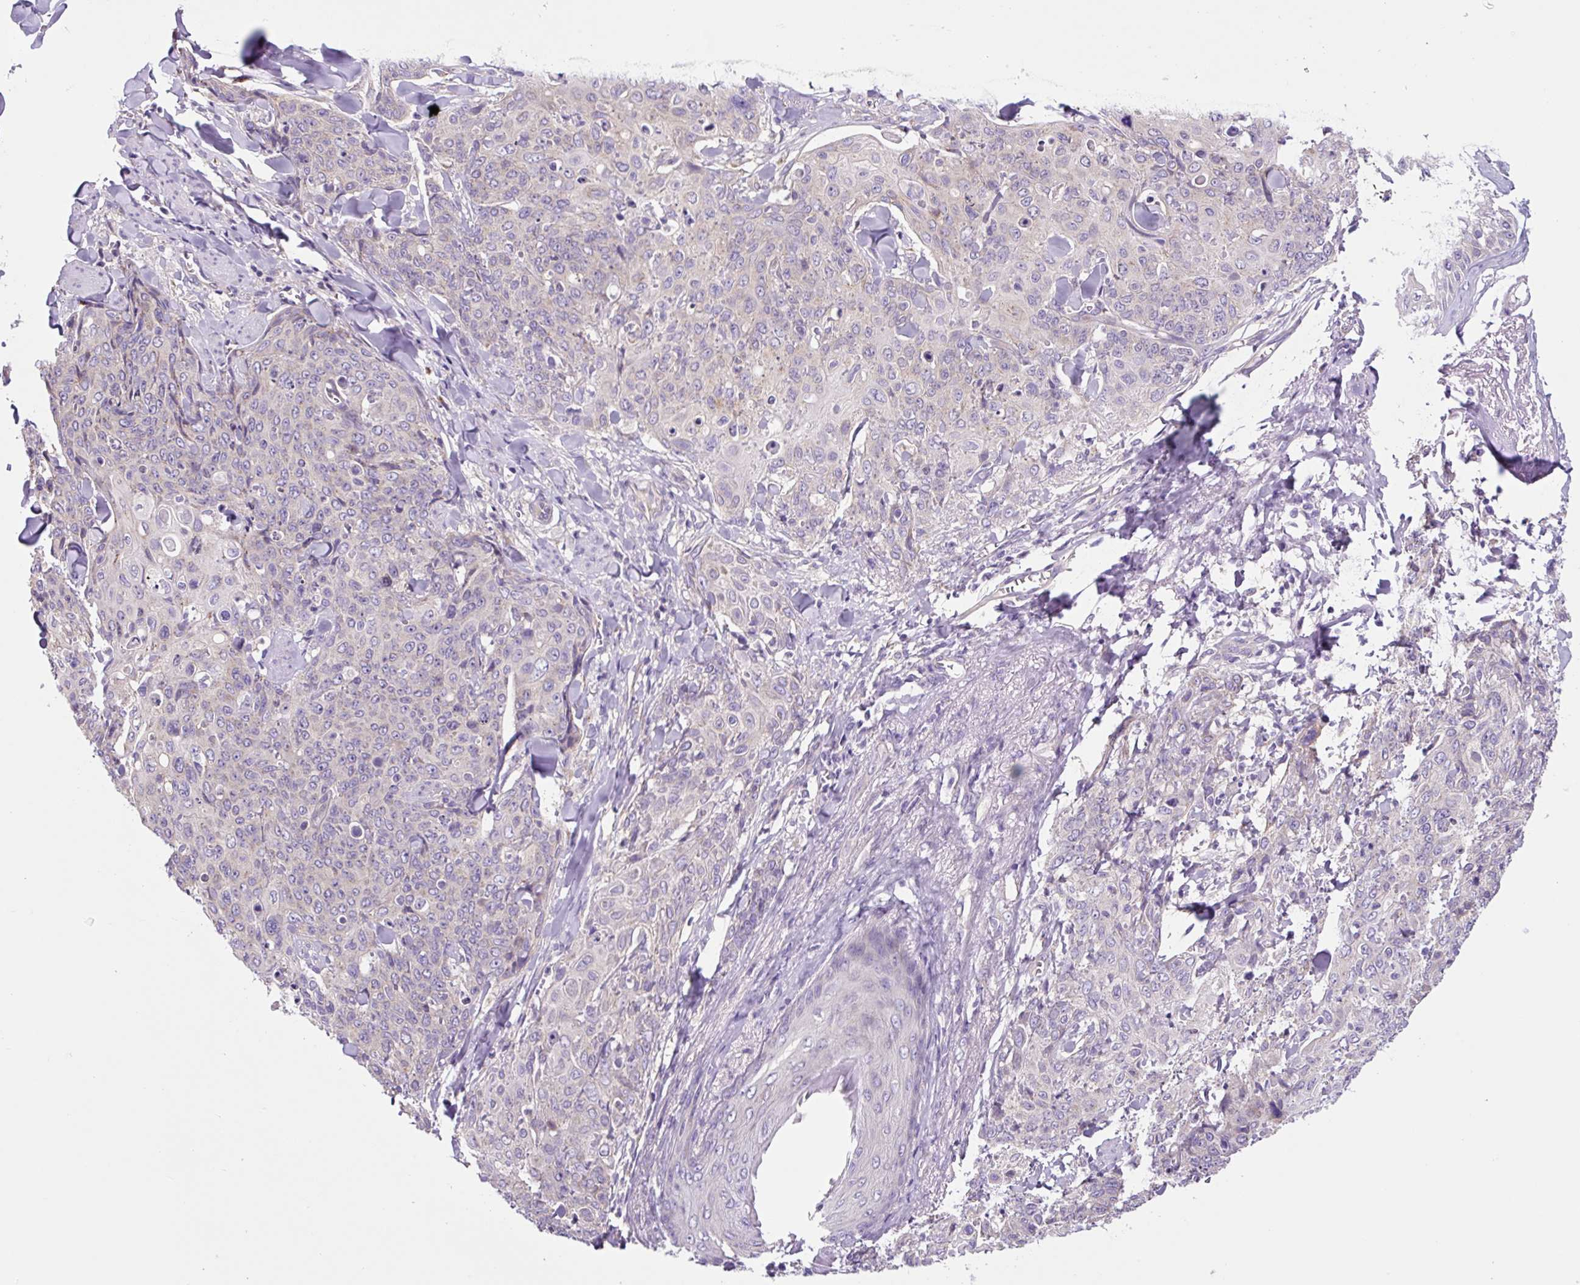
{"staining": {"intensity": "weak", "quantity": "<25%", "location": "cytoplasmic/membranous"}, "tissue": "skin cancer", "cell_type": "Tumor cells", "image_type": "cancer", "snomed": [{"axis": "morphology", "description": "Squamous cell carcinoma, NOS"}, {"axis": "topography", "description": "Skin"}, {"axis": "topography", "description": "Vulva"}], "caption": "IHC micrograph of human squamous cell carcinoma (skin) stained for a protein (brown), which demonstrates no positivity in tumor cells.", "gene": "GORASP1", "patient": {"sex": "female", "age": 85}}